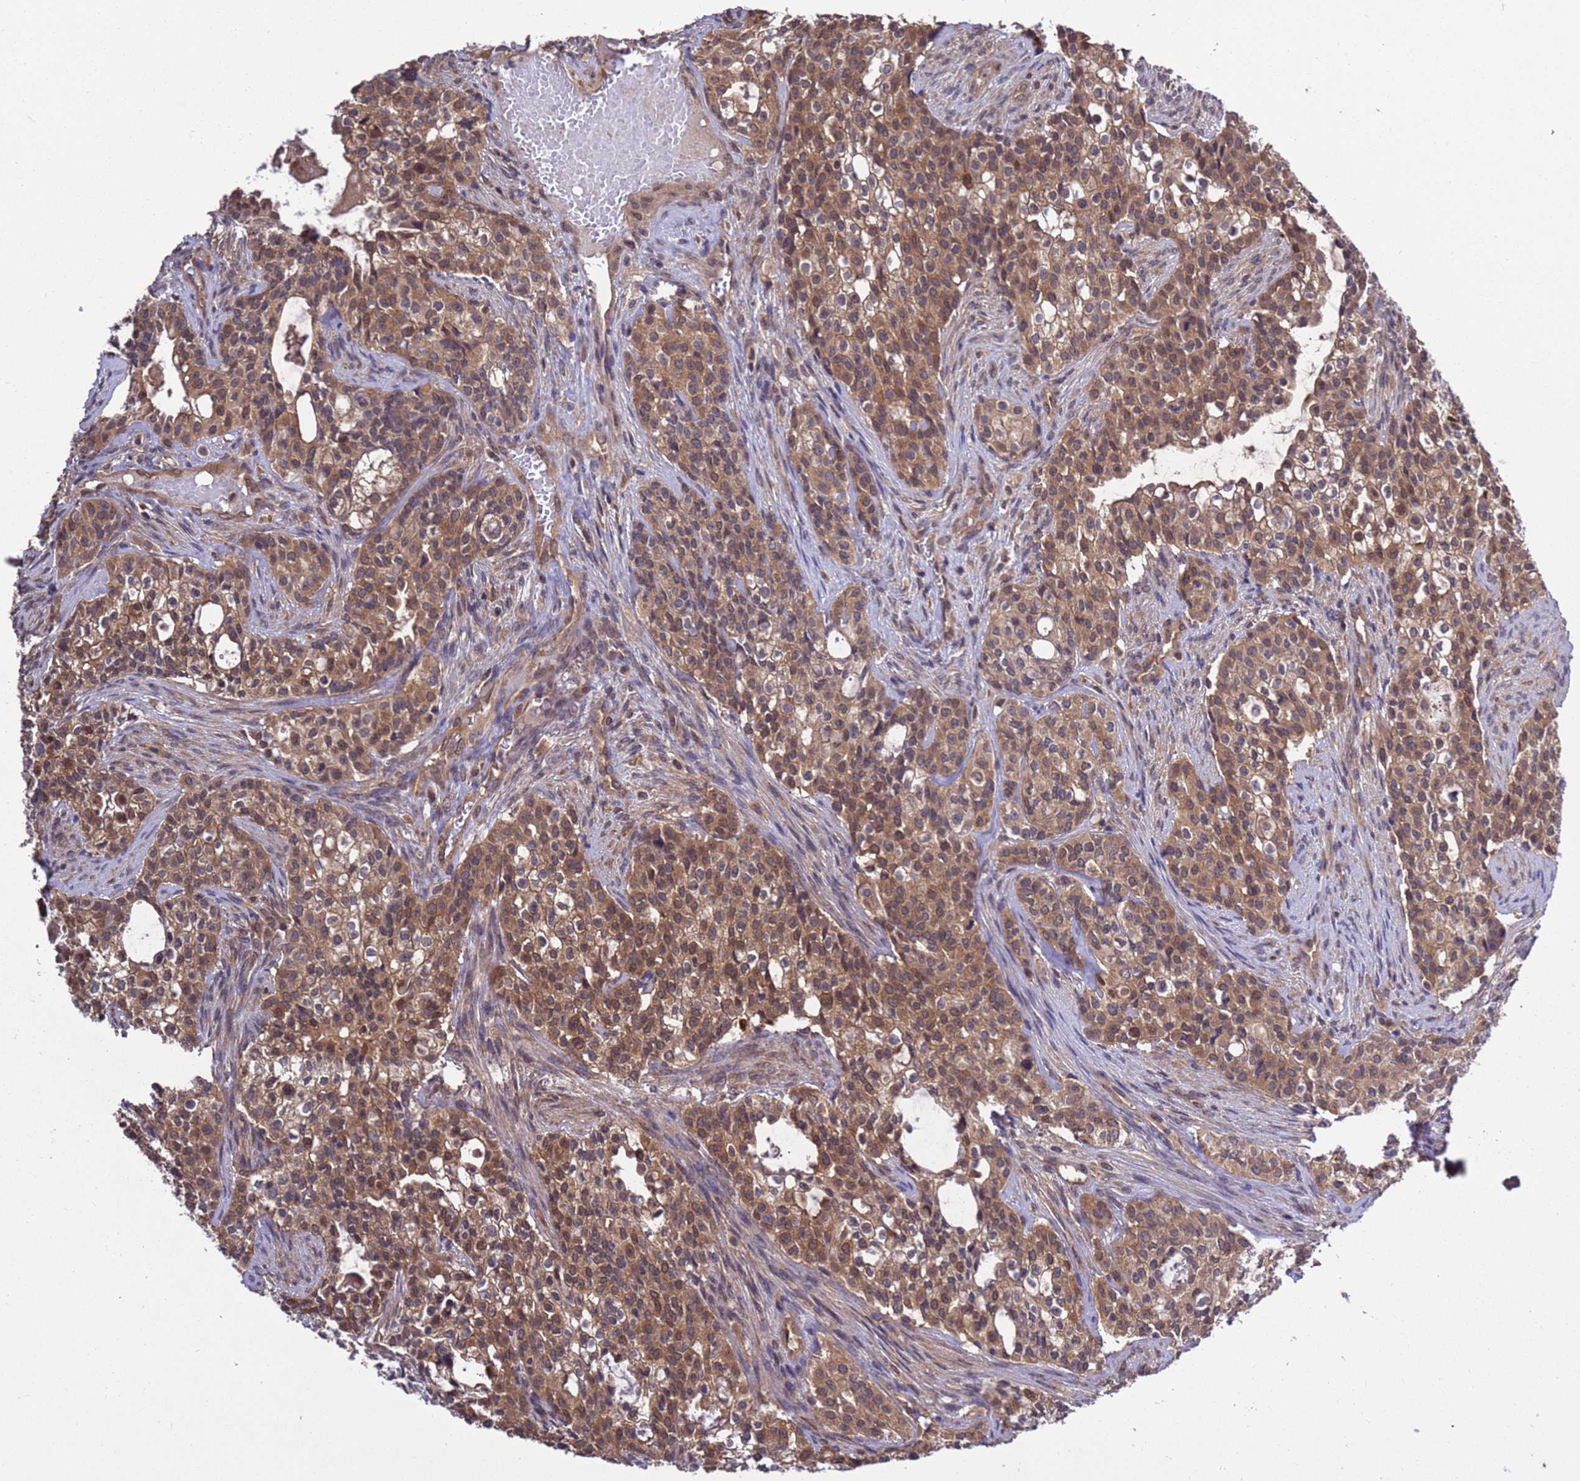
{"staining": {"intensity": "moderate", "quantity": ">75%", "location": "cytoplasmic/membranous"}, "tissue": "head and neck cancer", "cell_type": "Tumor cells", "image_type": "cancer", "snomed": [{"axis": "morphology", "description": "Adenocarcinoma, NOS"}, {"axis": "topography", "description": "Head-Neck"}], "caption": "The image shows a brown stain indicating the presence of a protein in the cytoplasmic/membranous of tumor cells in adenocarcinoma (head and neck). (DAB = brown stain, brightfield microscopy at high magnification).", "gene": "ZFP69B", "patient": {"sex": "male", "age": 81}}